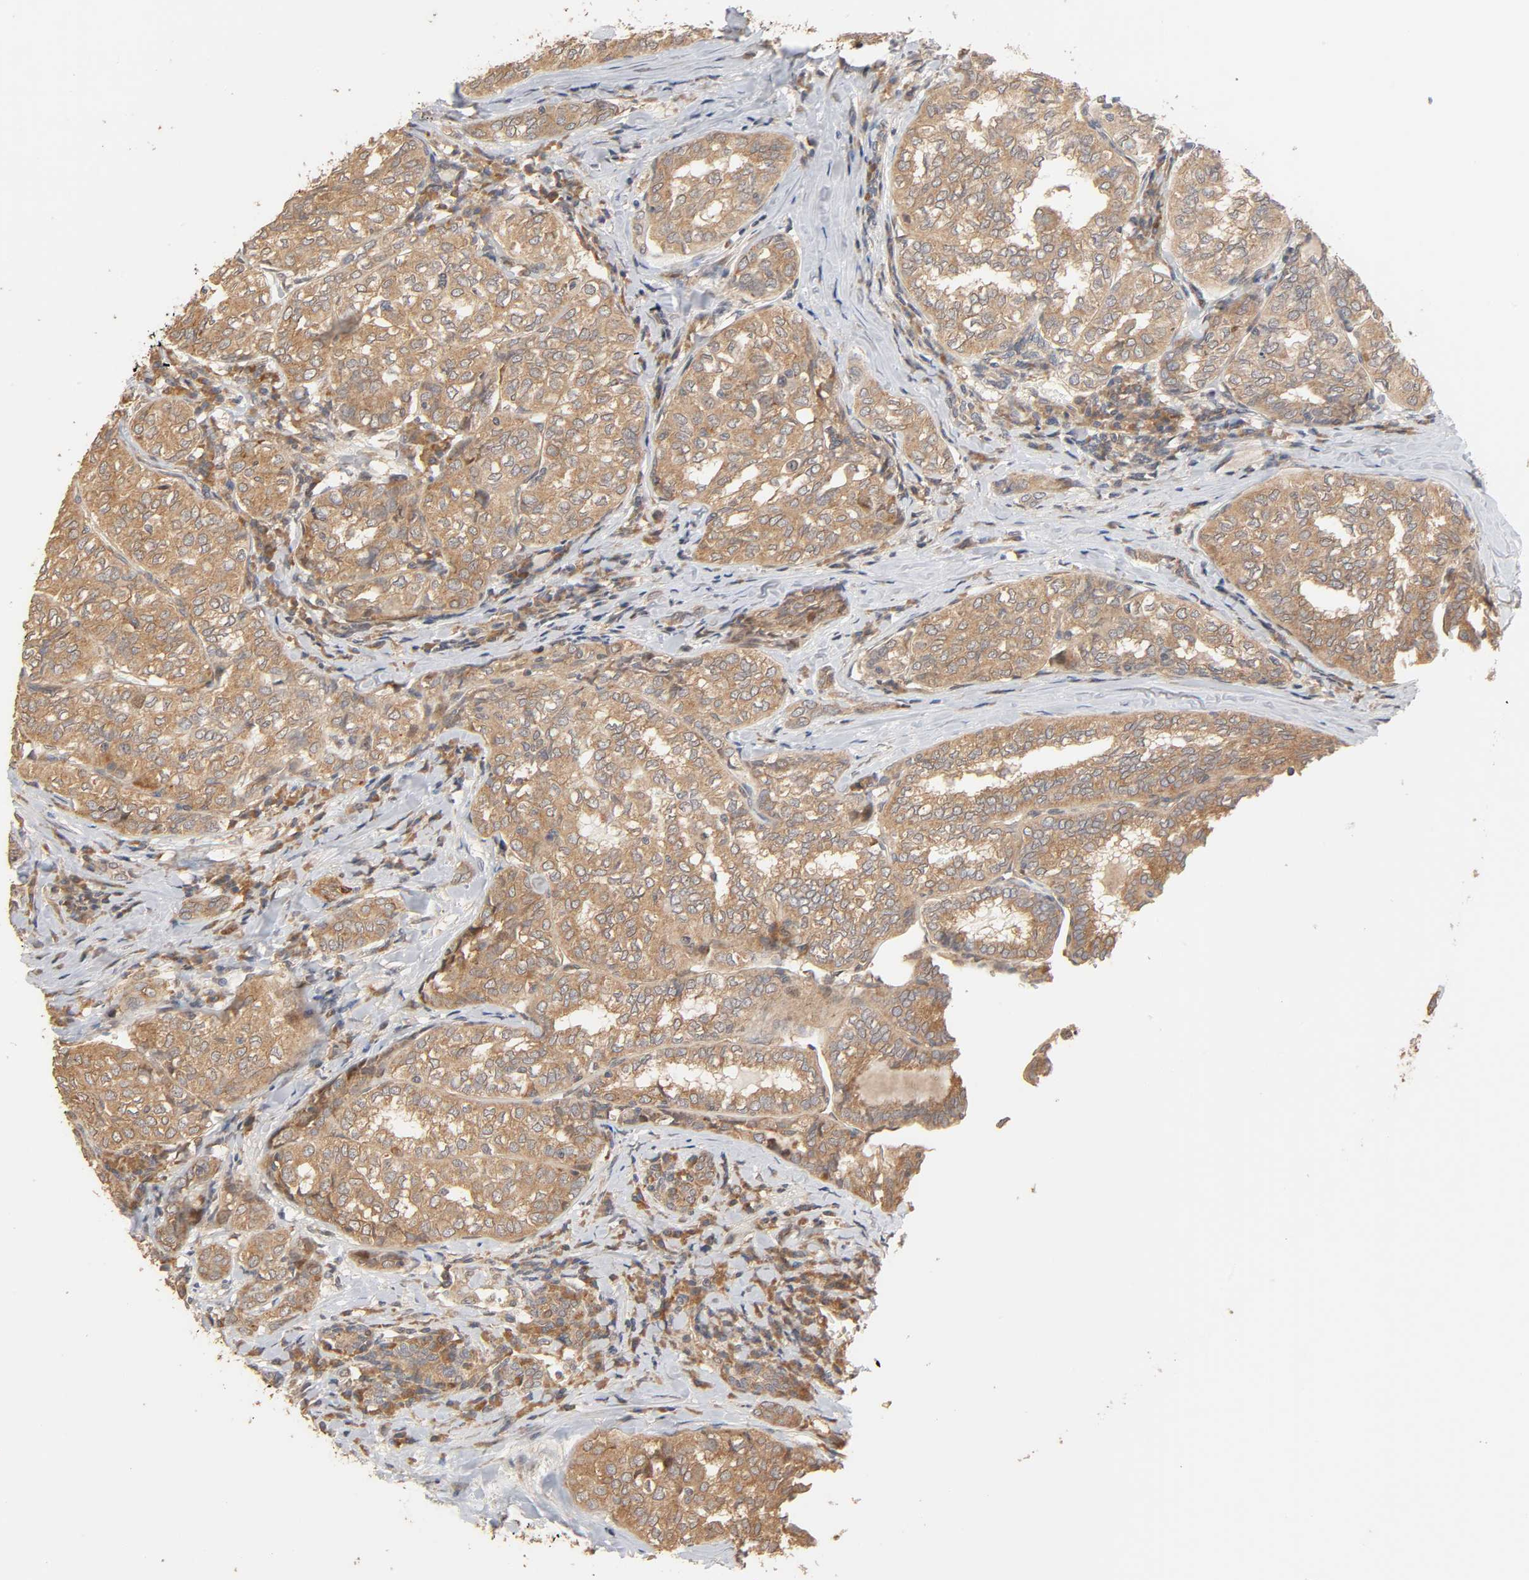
{"staining": {"intensity": "moderate", "quantity": ">75%", "location": "cytoplasmic/membranous"}, "tissue": "thyroid cancer", "cell_type": "Tumor cells", "image_type": "cancer", "snomed": [{"axis": "morphology", "description": "Papillary adenocarcinoma, NOS"}, {"axis": "topography", "description": "Thyroid gland"}], "caption": "Tumor cells reveal medium levels of moderate cytoplasmic/membranous expression in approximately >75% of cells in human papillary adenocarcinoma (thyroid). Nuclei are stained in blue.", "gene": "NEMF", "patient": {"sex": "female", "age": 30}}